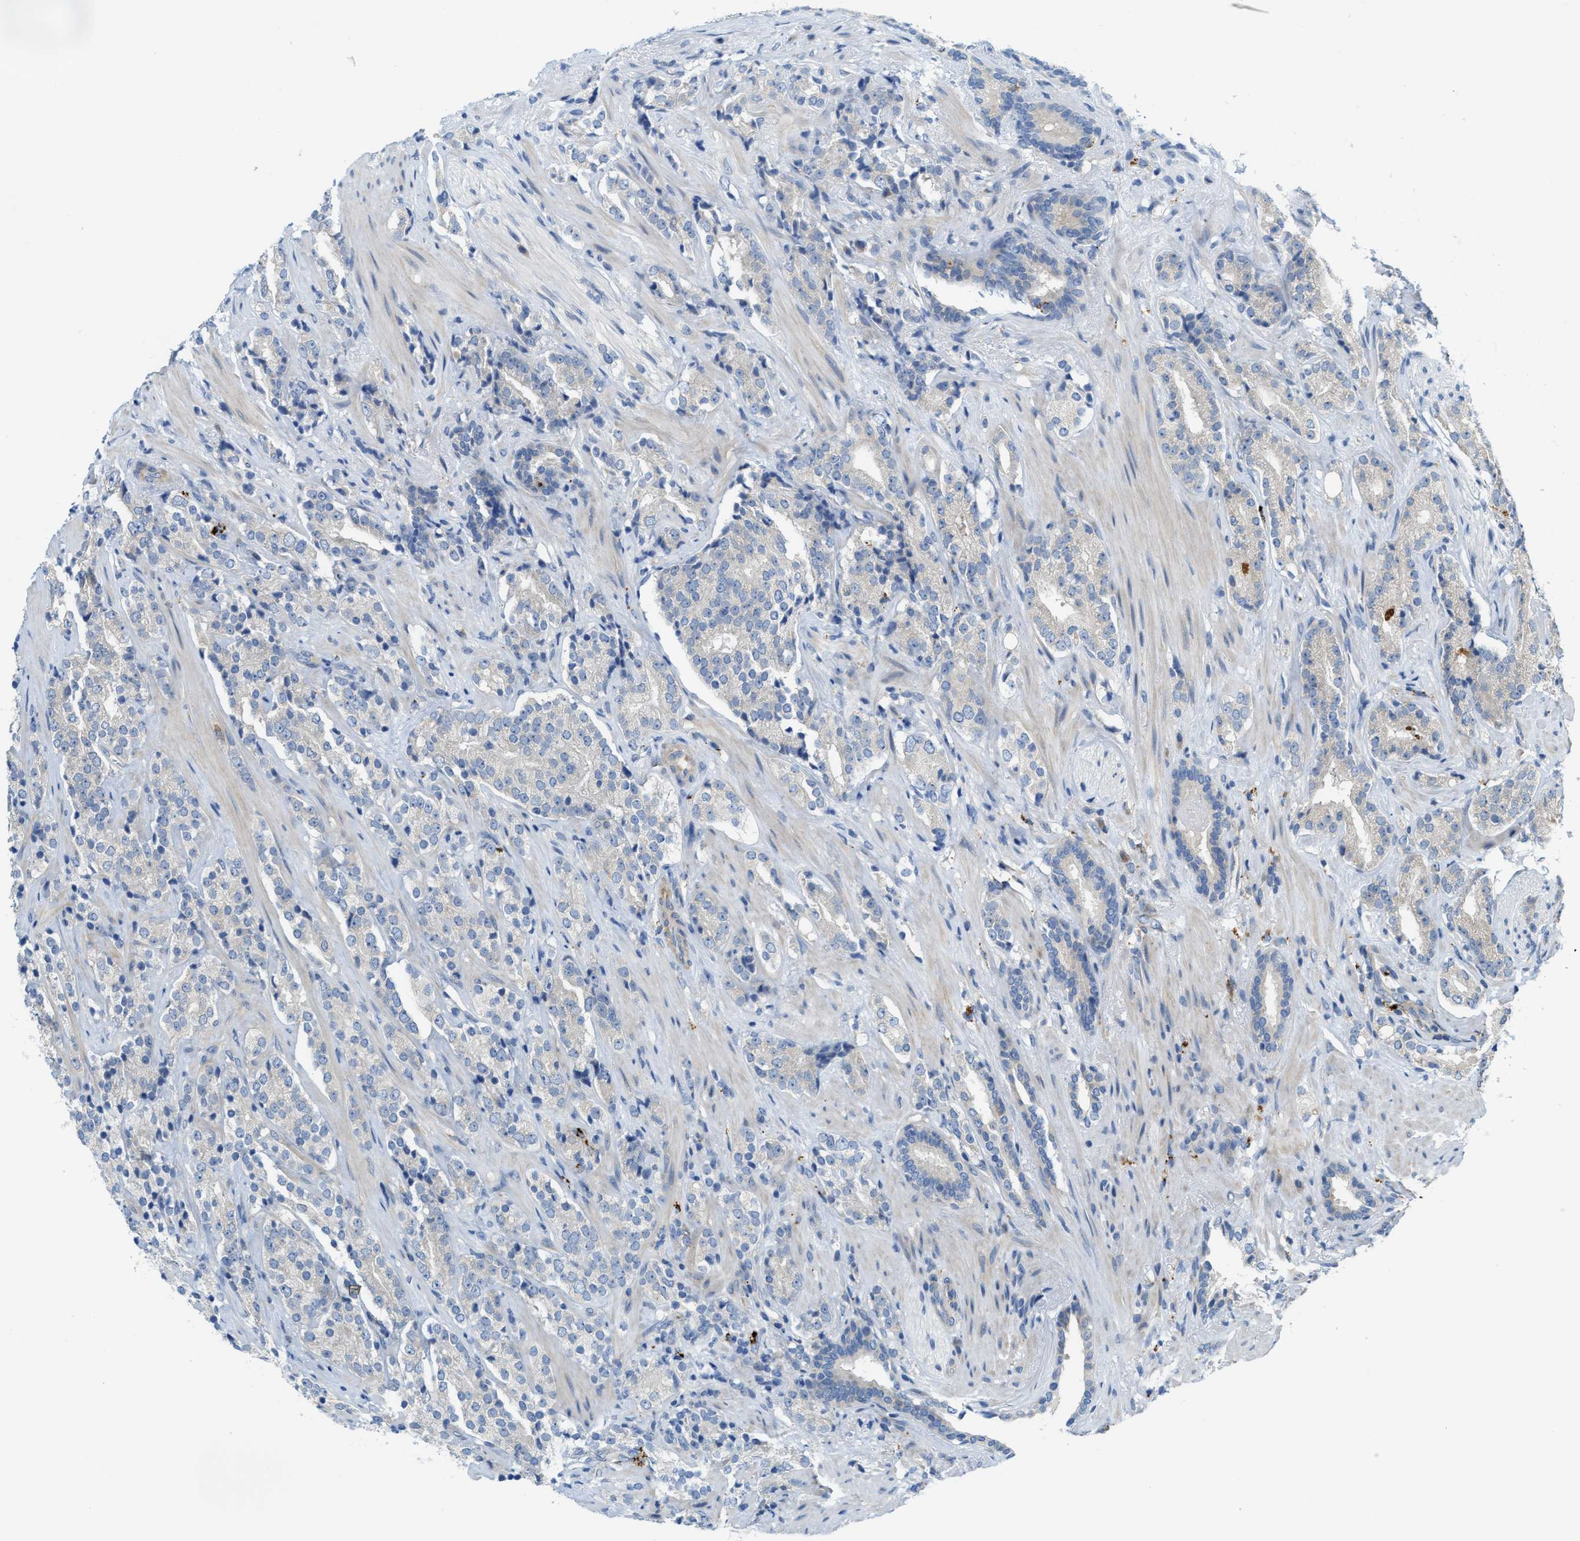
{"staining": {"intensity": "negative", "quantity": "none", "location": "none"}, "tissue": "prostate cancer", "cell_type": "Tumor cells", "image_type": "cancer", "snomed": [{"axis": "morphology", "description": "Adenocarcinoma, High grade"}, {"axis": "topography", "description": "Prostate"}], "caption": "Human adenocarcinoma (high-grade) (prostate) stained for a protein using IHC exhibits no staining in tumor cells.", "gene": "KLHDC10", "patient": {"sex": "male", "age": 71}}